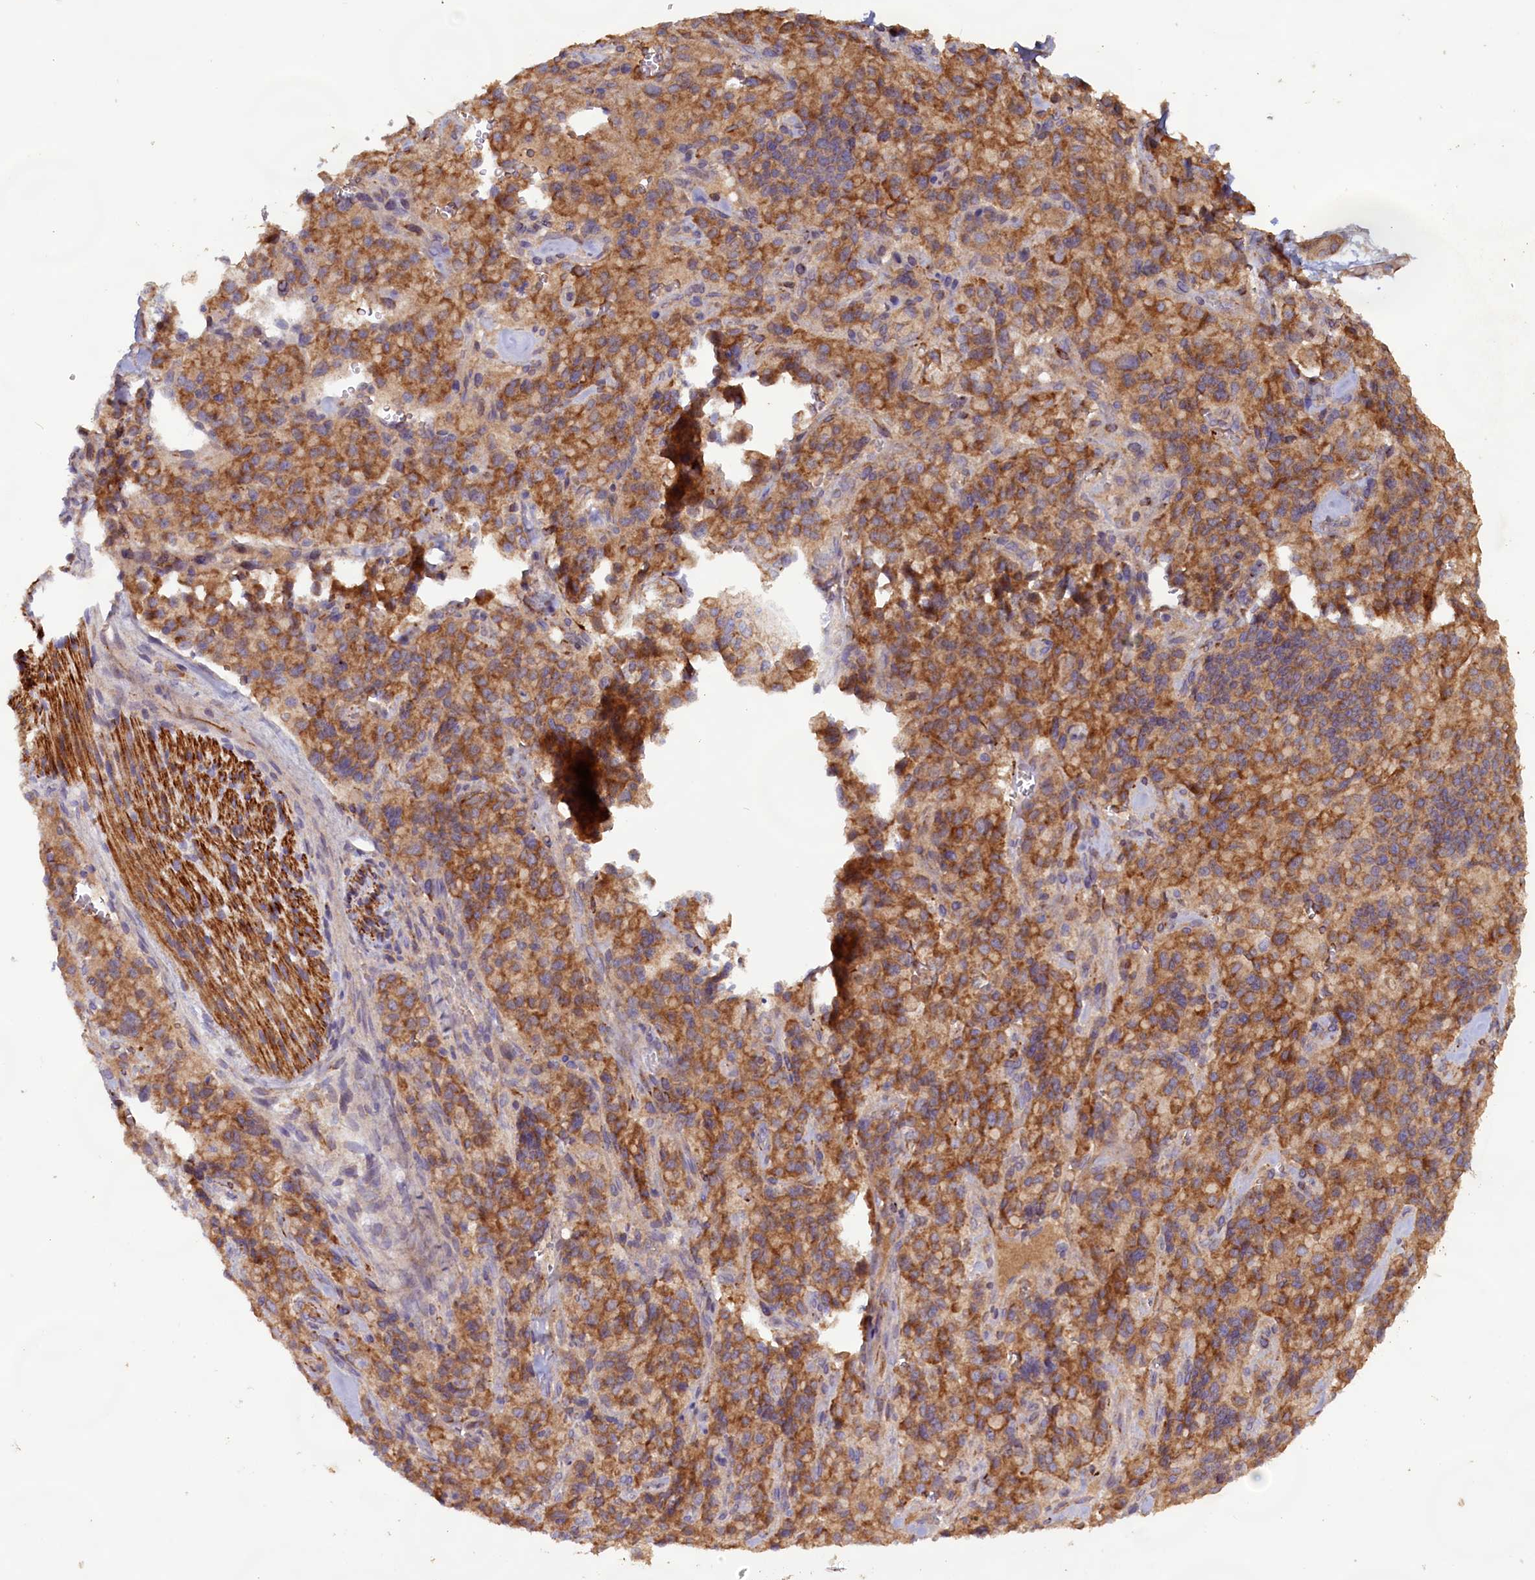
{"staining": {"intensity": "moderate", "quantity": ">75%", "location": "cytoplasmic/membranous"}, "tissue": "pancreatic cancer", "cell_type": "Tumor cells", "image_type": "cancer", "snomed": [{"axis": "morphology", "description": "Adenocarcinoma, NOS"}, {"axis": "topography", "description": "Pancreas"}], "caption": "Pancreatic cancer (adenocarcinoma) tissue exhibits moderate cytoplasmic/membranous positivity in approximately >75% of tumor cells", "gene": "FUNDC1", "patient": {"sex": "male", "age": 65}}